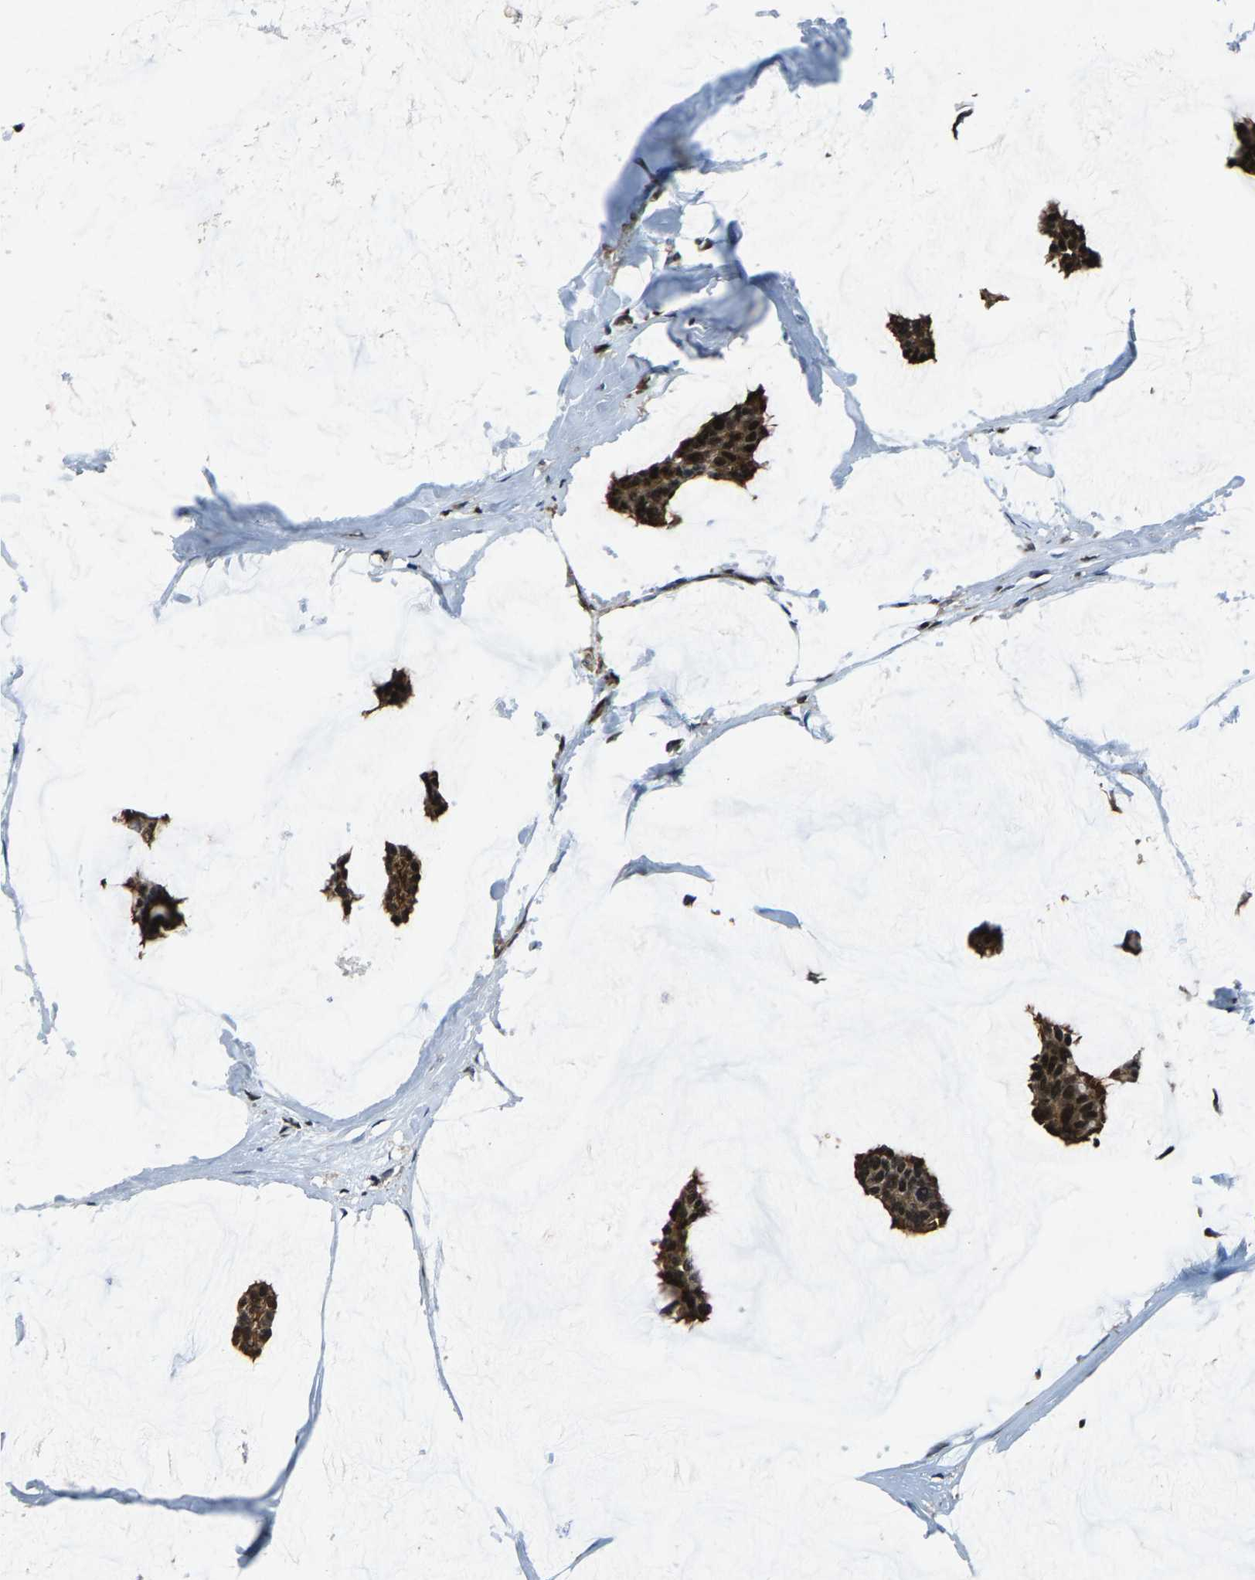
{"staining": {"intensity": "moderate", "quantity": ">75%", "location": "cytoplasmic/membranous,nuclear"}, "tissue": "breast cancer", "cell_type": "Tumor cells", "image_type": "cancer", "snomed": [{"axis": "morphology", "description": "Duct carcinoma"}, {"axis": "topography", "description": "Breast"}], "caption": "Protein expression analysis of breast infiltrating ductal carcinoma demonstrates moderate cytoplasmic/membranous and nuclear positivity in approximately >75% of tumor cells. (DAB (3,3'-diaminobenzidine) IHC, brown staining for protein, blue staining for nuclei).", "gene": "ATXN3", "patient": {"sex": "female", "age": 93}}